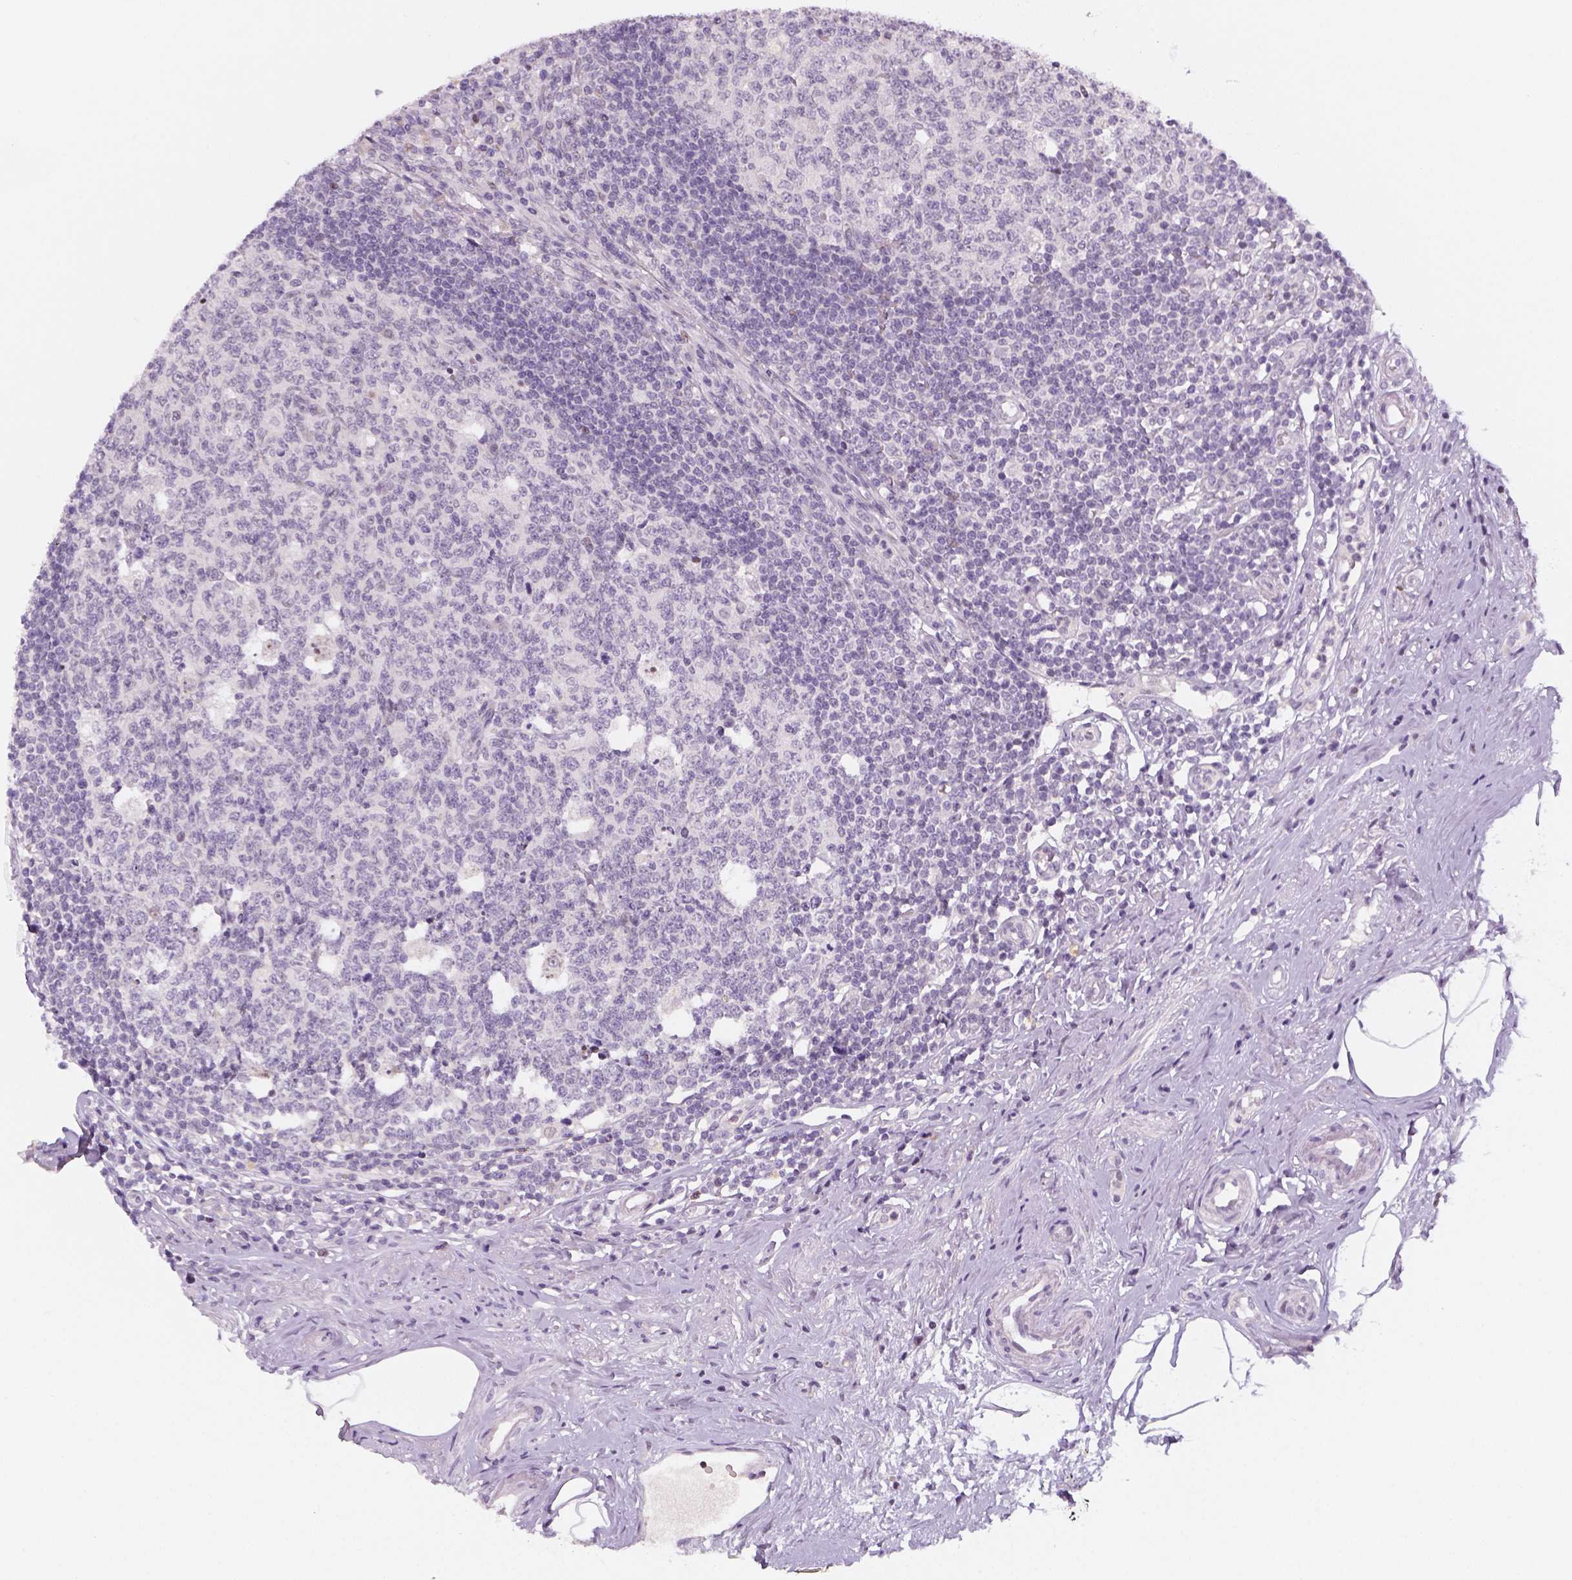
{"staining": {"intensity": "negative", "quantity": "none", "location": "none"}, "tissue": "appendix", "cell_type": "Glandular cells", "image_type": "normal", "snomed": [{"axis": "morphology", "description": "Normal tissue, NOS"}, {"axis": "morphology", "description": "Carcinoma, endometroid"}, {"axis": "topography", "description": "Appendix"}, {"axis": "topography", "description": "Colon"}], "caption": "The immunohistochemistry photomicrograph has no significant expression in glandular cells of appendix.", "gene": "MAGEB3", "patient": {"sex": "female", "age": 60}}